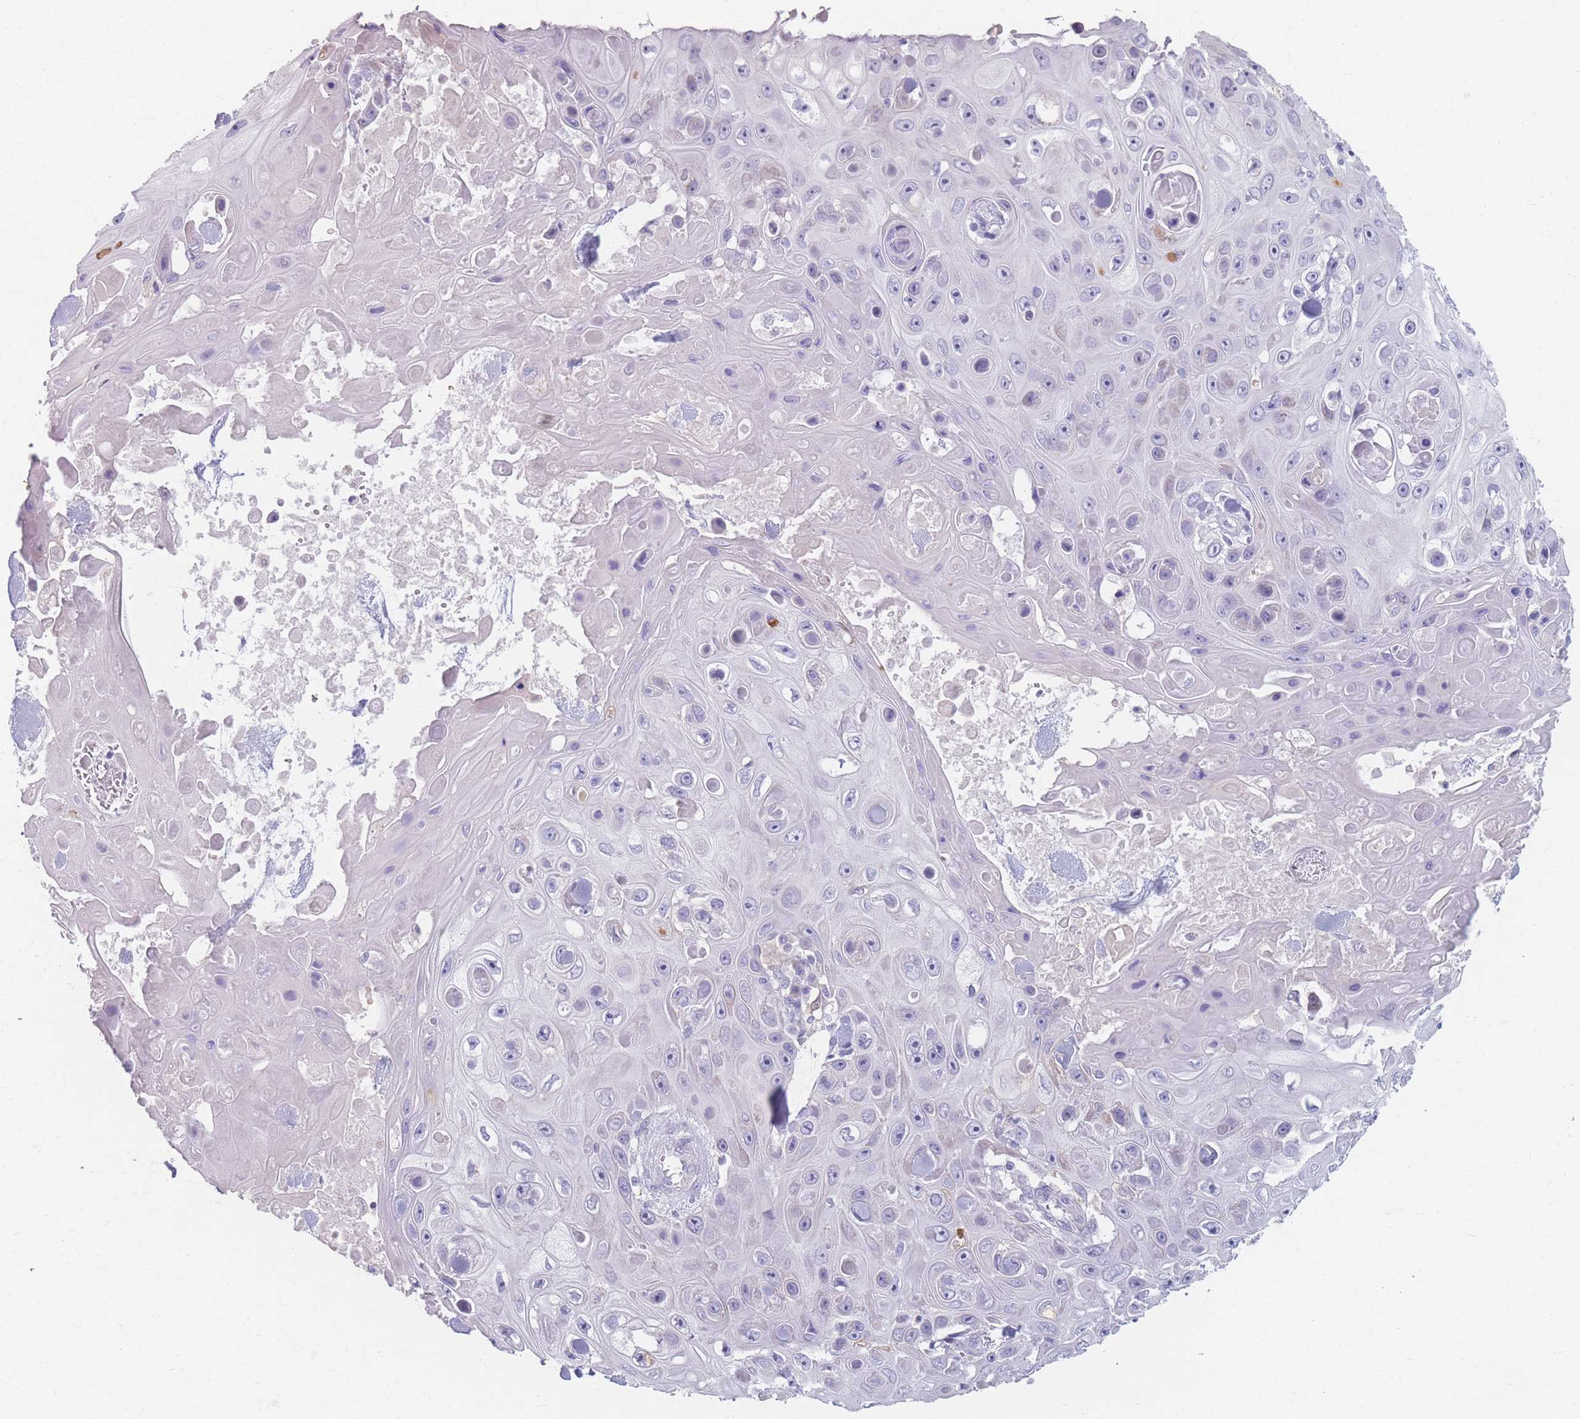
{"staining": {"intensity": "negative", "quantity": "none", "location": "none"}, "tissue": "skin cancer", "cell_type": "Tumor cells", "image_type": "cancer", "snomed": [{"axis": "morphology", "description": "Squamous cell carcinoma, NOS"}, {"axis": "topography", "description": "Skin"}], "caption": "Human skin cancer stained for a protein using IHC demonstrates no expression in tumor cells.", "gene": "PIGM", "patient": {"sex": "male", "age": 82}}